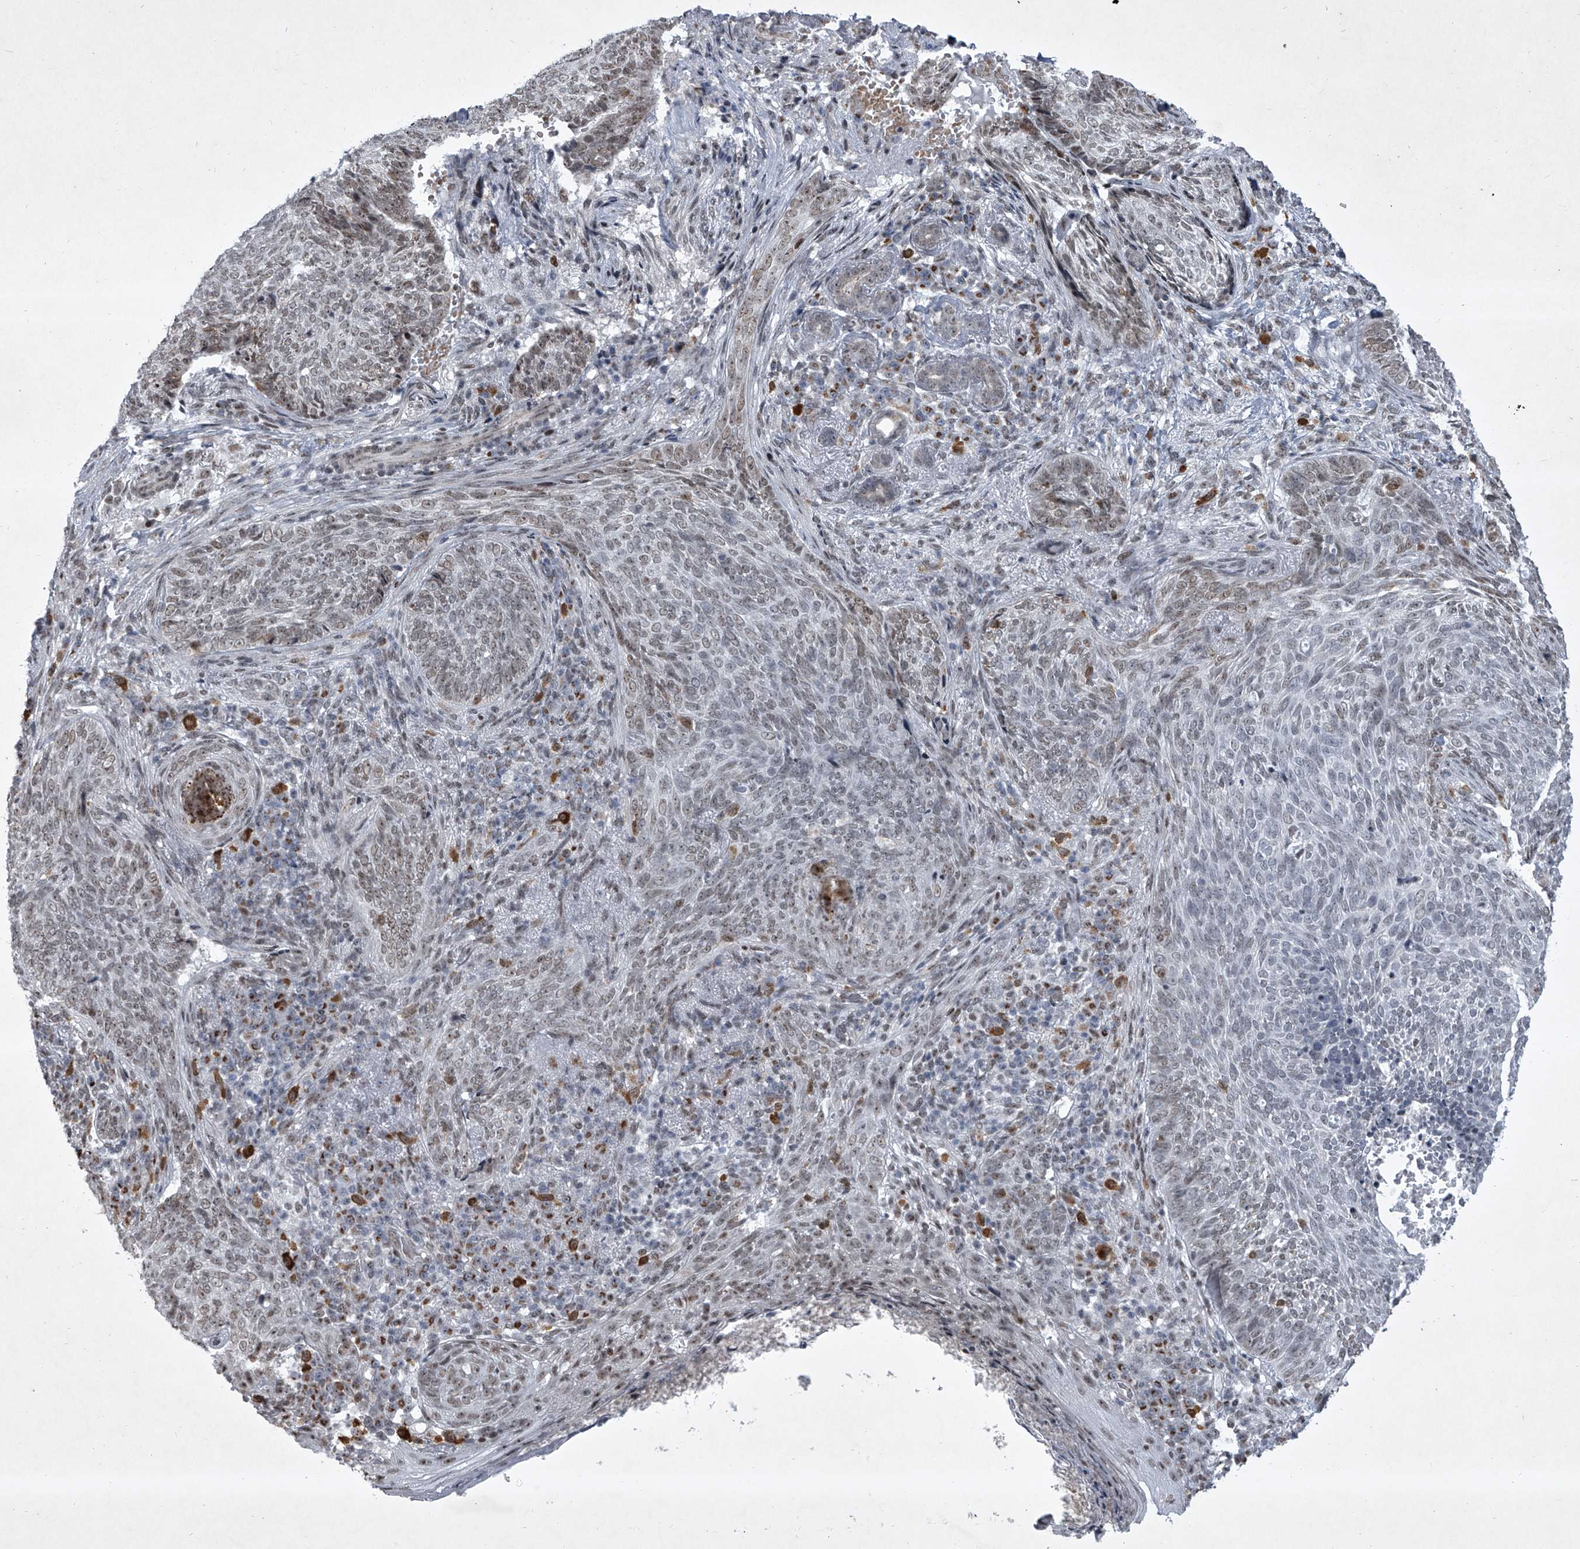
{"staining": {"intensity": "weak", "quantity": "<25%", "location": "nuclear"}, "tissue": "skin cancer", "cell_type": "Tumor cells", "image_type": "cancer", "snomed": [{"axis": "morphology", "description": "Basal cell carcinoma"}, {"axis": "topography", "description": "Skin"}], "caption": "Immunohistochemical staining of skin cancer (basal cell carcinoma) demonstrates no significant expression in tumor cells.", "gene": "MLLT1", "patient": {"sex": "male", "age": 85}}